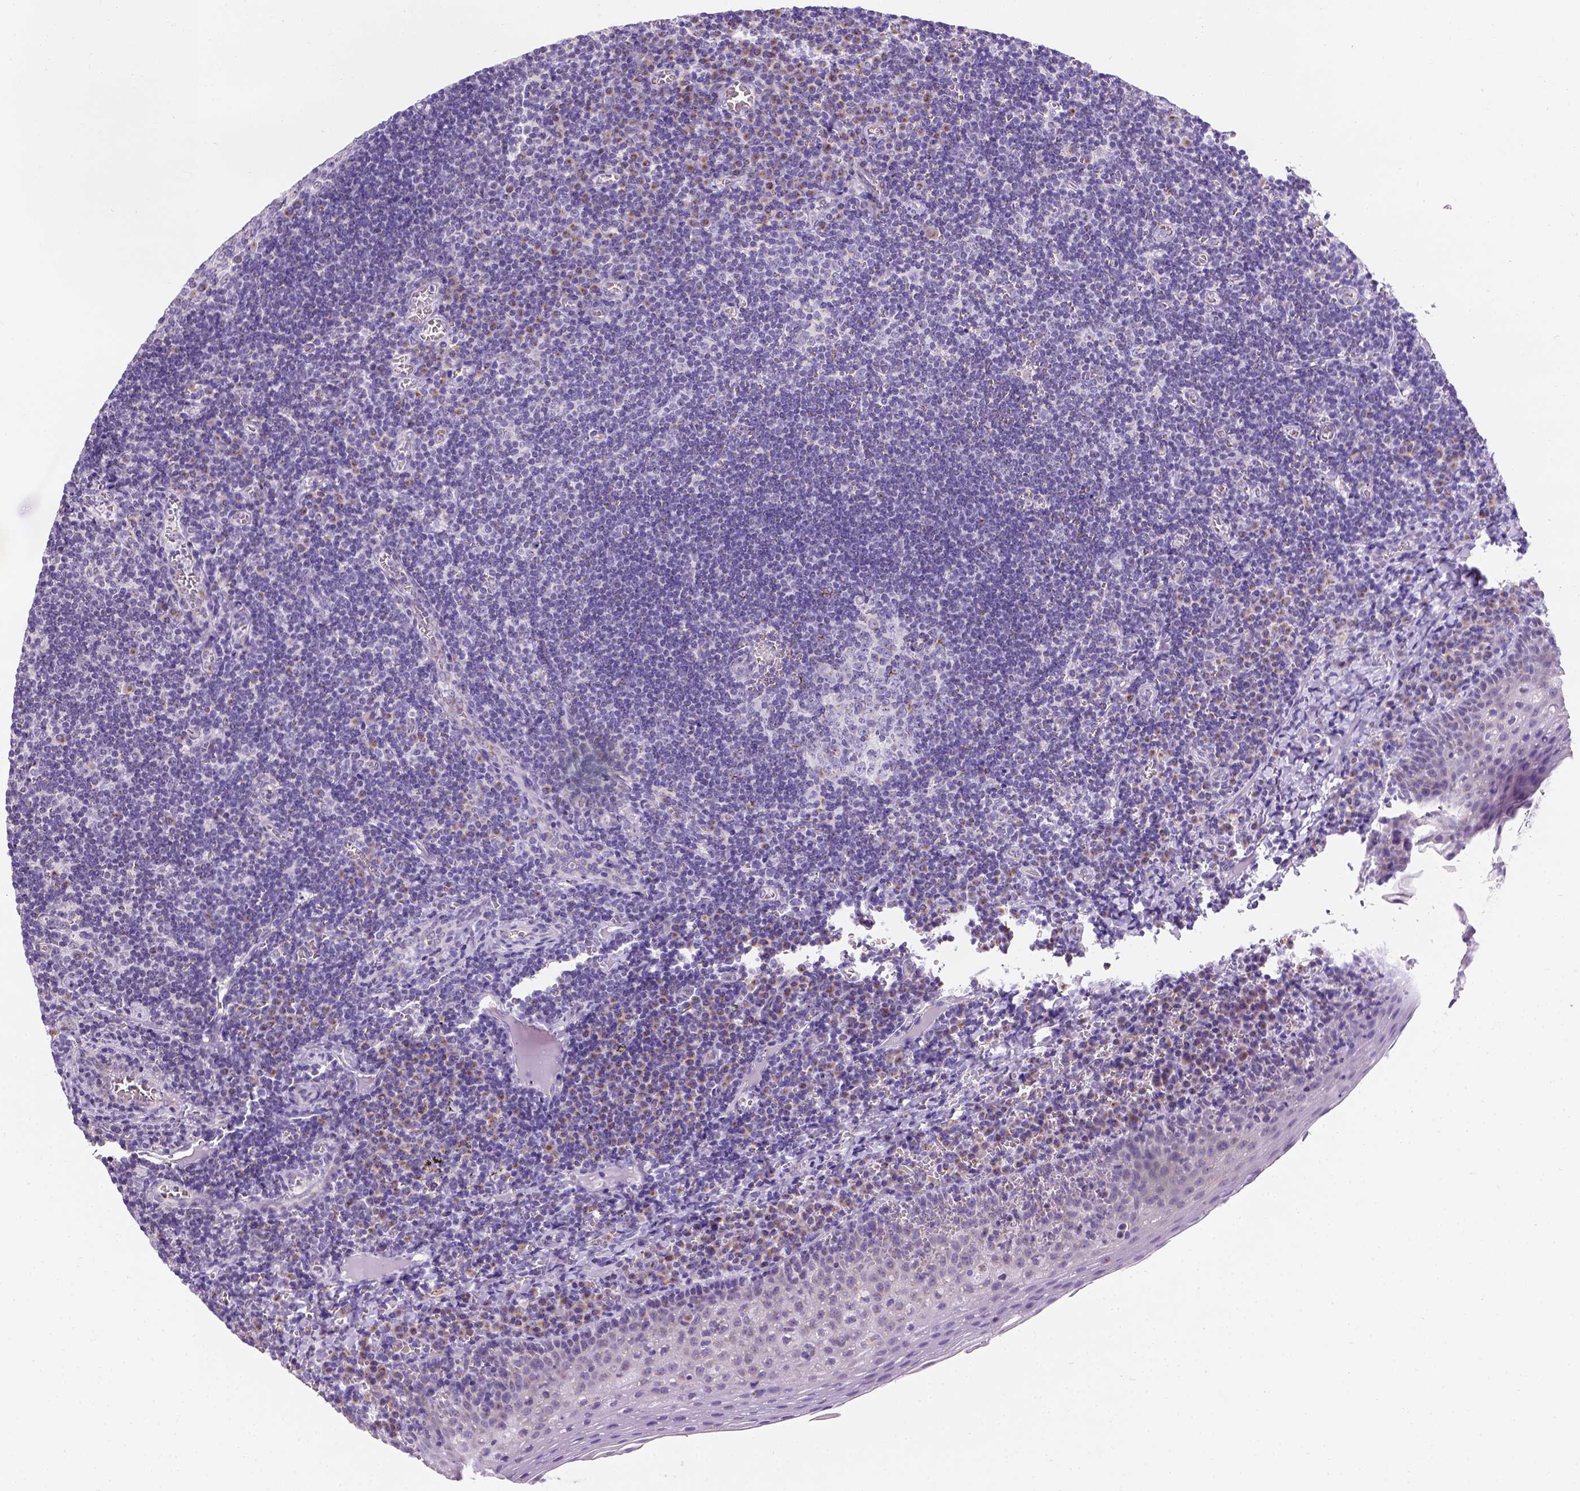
{"staining": {"intensity": "negative", "quantity": "none", "location": "none"}, "tissue": "tonsil", "cell_type": "Germinal center cells", "image_type": "normal", "snomed": [{"axis": "morphology", "description": "Normal tissue, NOS"}, {"axis": "morphology", "description": "Inflammation, NOS"}, {"axis": "topography", "description": "Tonsil"}], "caption": "Germinal center cells show no significant positivity in normal tonsil. (DAB (3,3'-diaminobenzidine) IHC, high magnification).", "gene": "PHF7", "patient": {"sex": "female", "age": 31}}